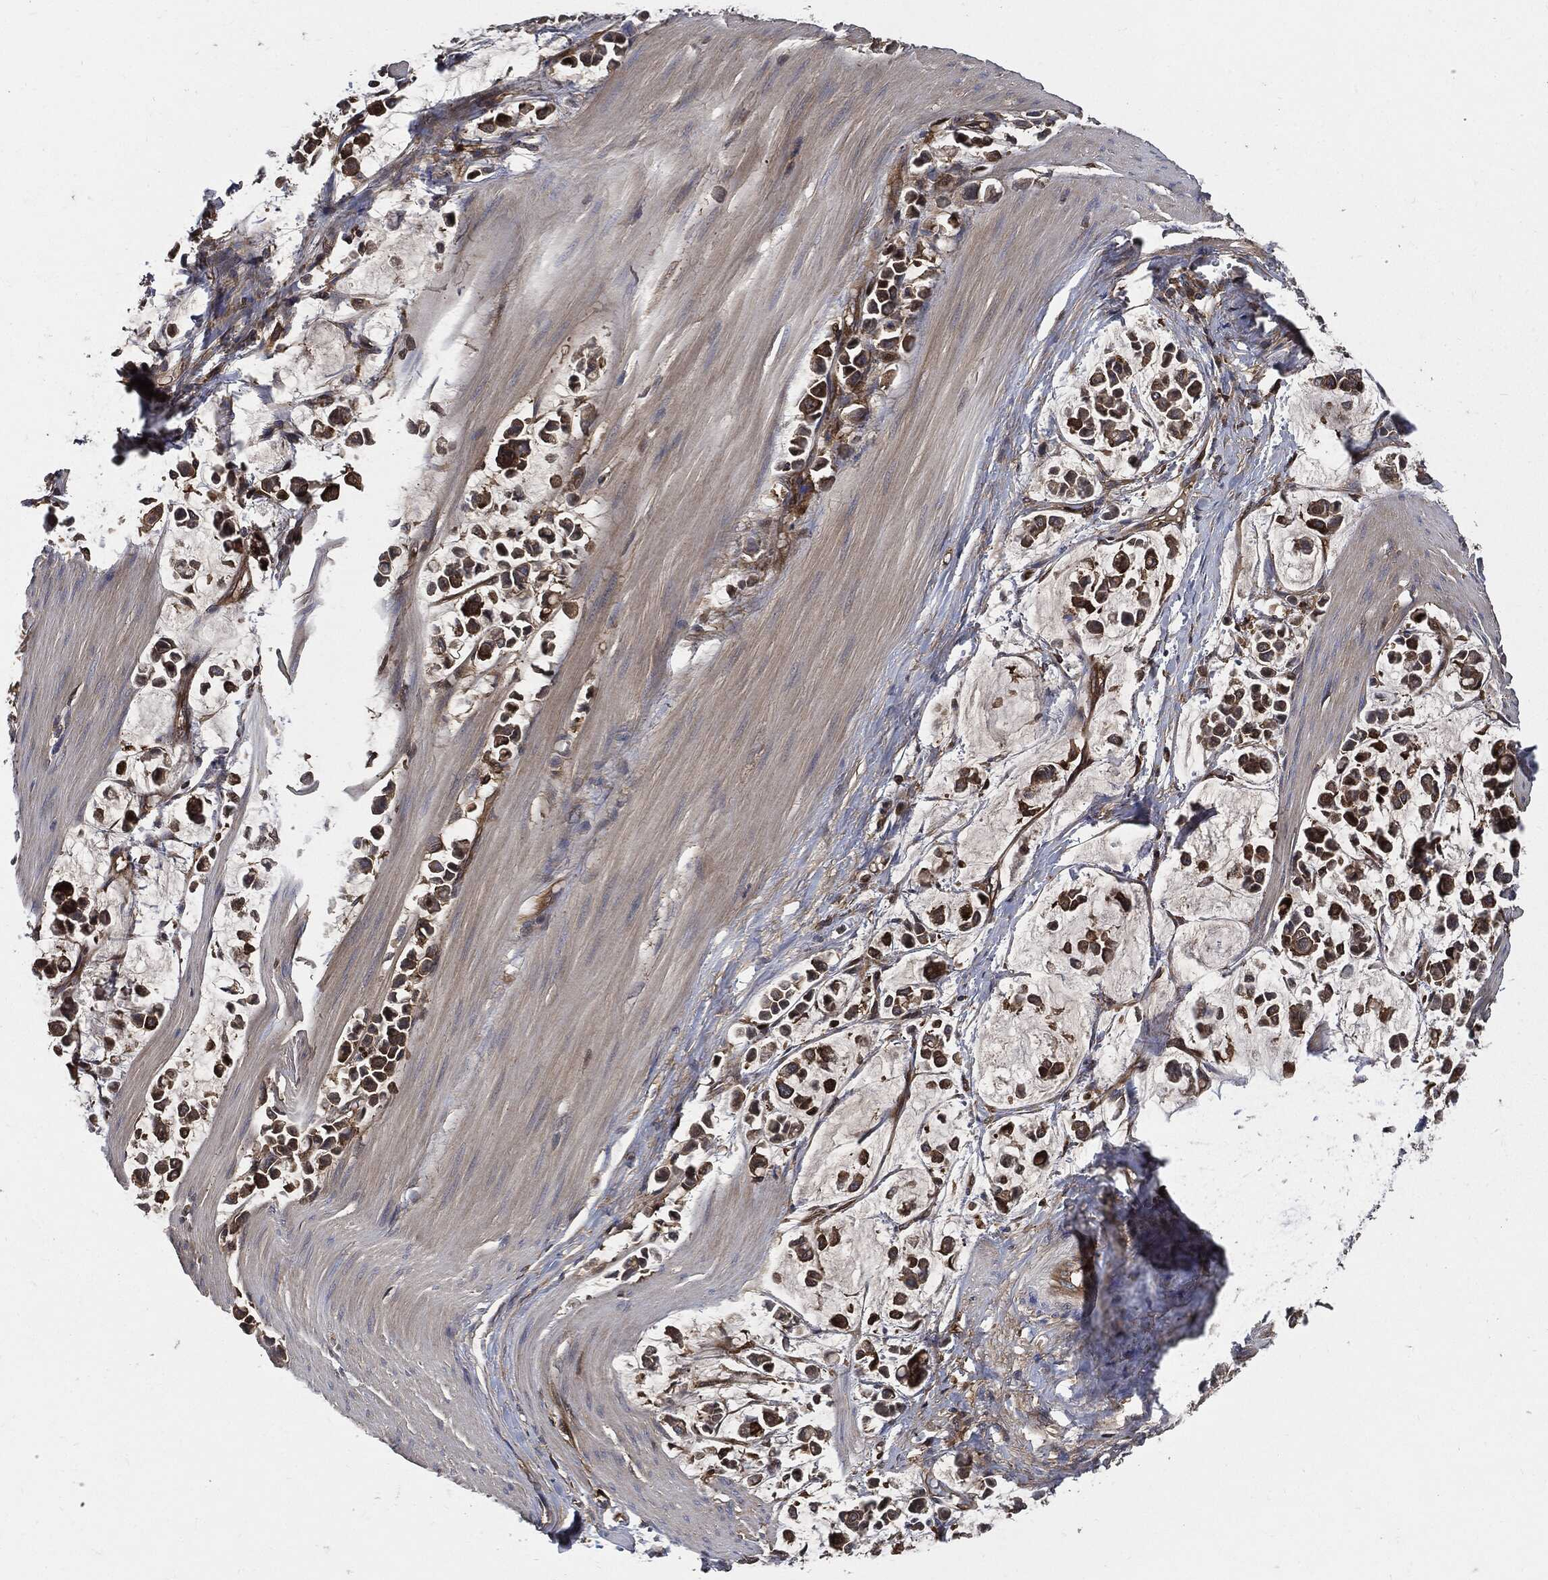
{"staining": {"intensity": "moderate", "quantity": ">75%", "location": "cytoplasmic/membranous"}, "tissue": "stomach cancer", "cell_type": "Tumor cells", "image_type": "cancer", "snomed": [{"axis": "morphology", "description": "Adenocarcinoma, NOS"}, {"axis": "topography", "description": "Stomach"}], "caption": "The immunohistochemical stain highlights moderate cytoplasmic/membranous staining in tumor cells of stomach cancer tissue. (DAB IHC, brown staining for protein, blue staining for nuclei).", "gene": "XPNPEP1", "patient": {"sex": "male", "age": 82}}